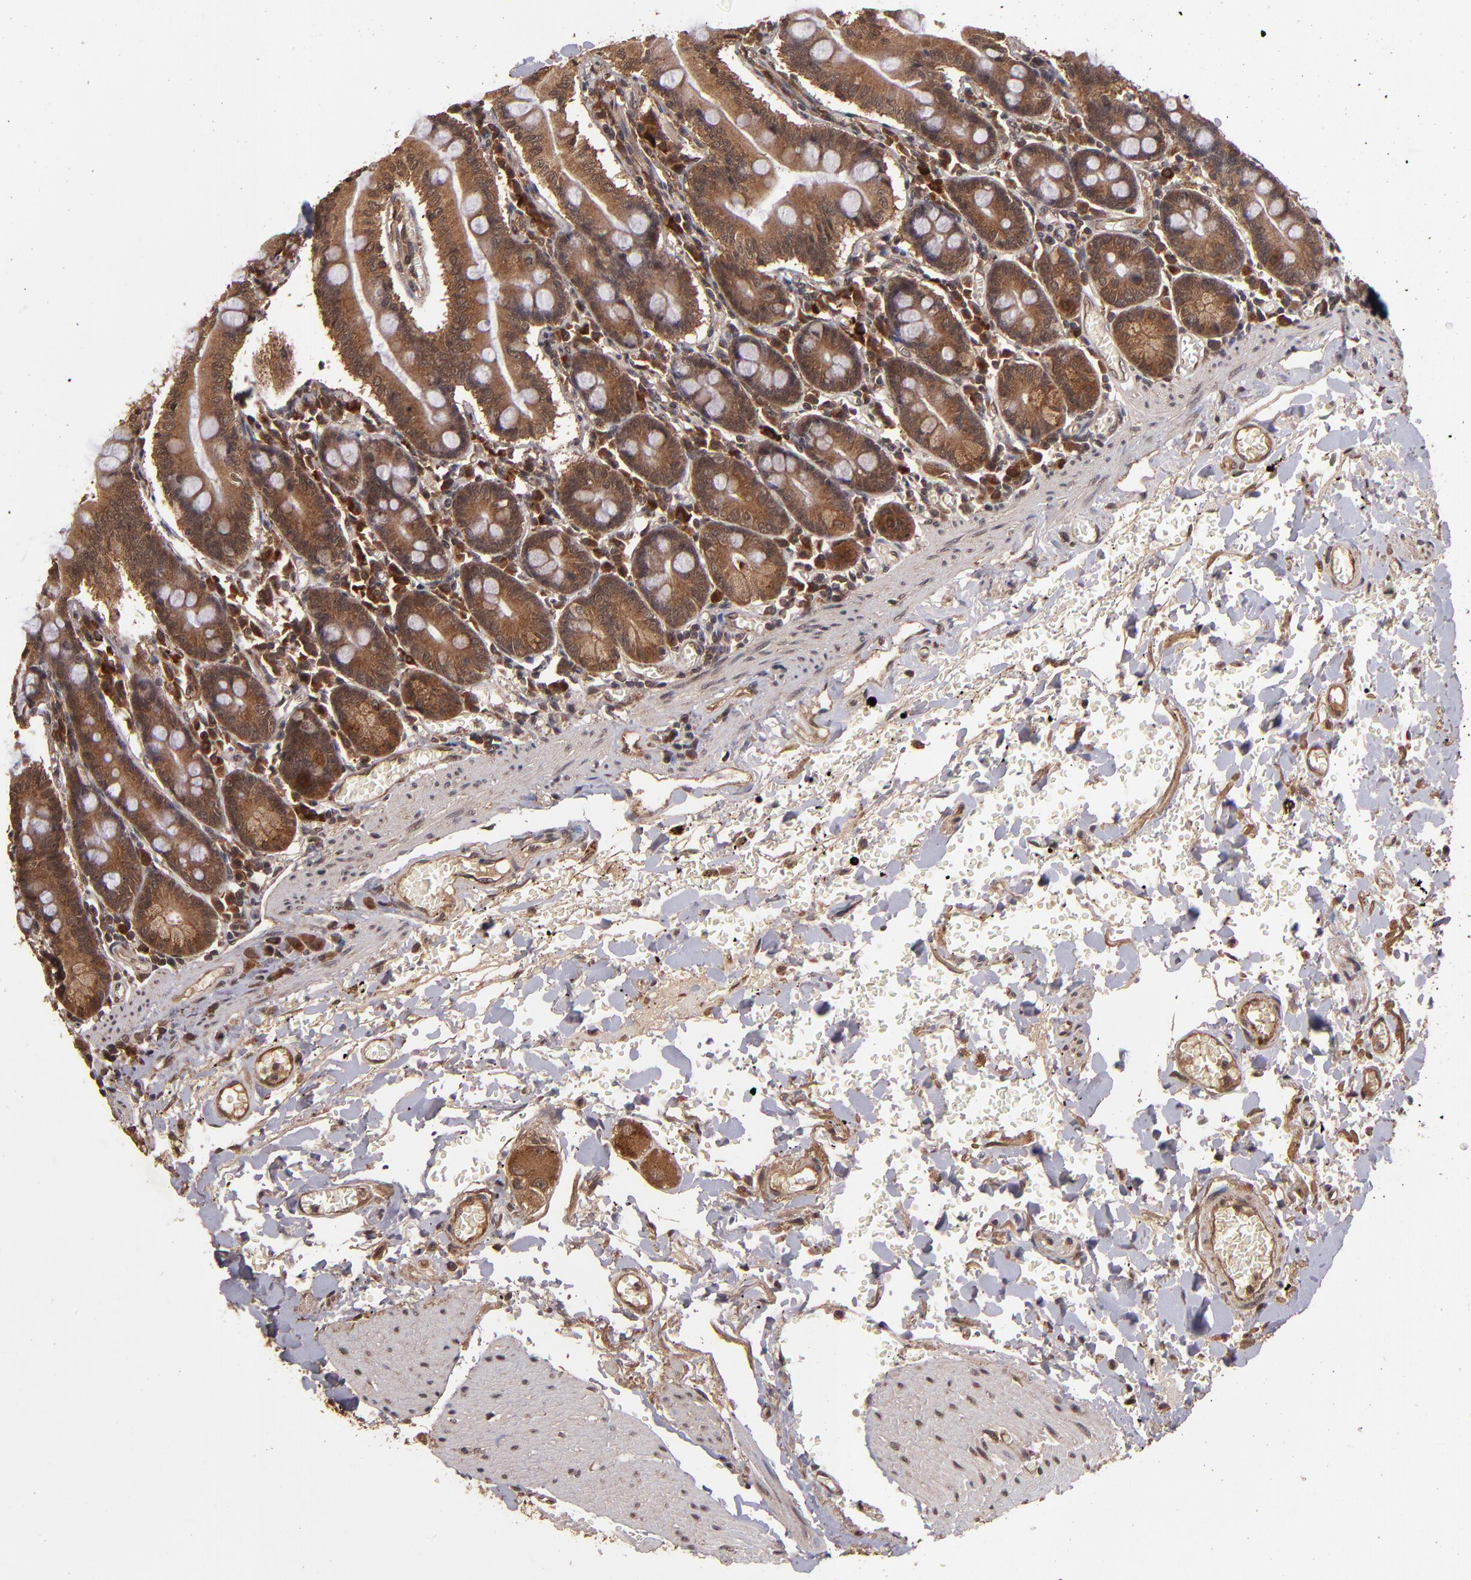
{"staining": {"intensity": "strong", "quantity": ">75%", "location": "cytoplasmic/membranous"}, "tissue": "small intestine", "cell_type": "Glandular cells", "image_type": "normal", "snomed": [{"axis": "morphology", "description": "Normal tissue, NOS"}, {"axis": "topography", "description": "Small intestine"}], "caption": "DAB (3,3'-diaminobenzidine) immunohistochemical staining of benign human small intestine shows strong cytoplasmic/membranous protein expression in approximately >75% of glandular cells. (Brightfield microscopy of DAB IHC at high magnification).", "gene": "NFE2L2", "patient": {"sex": "male", "age": 71}}